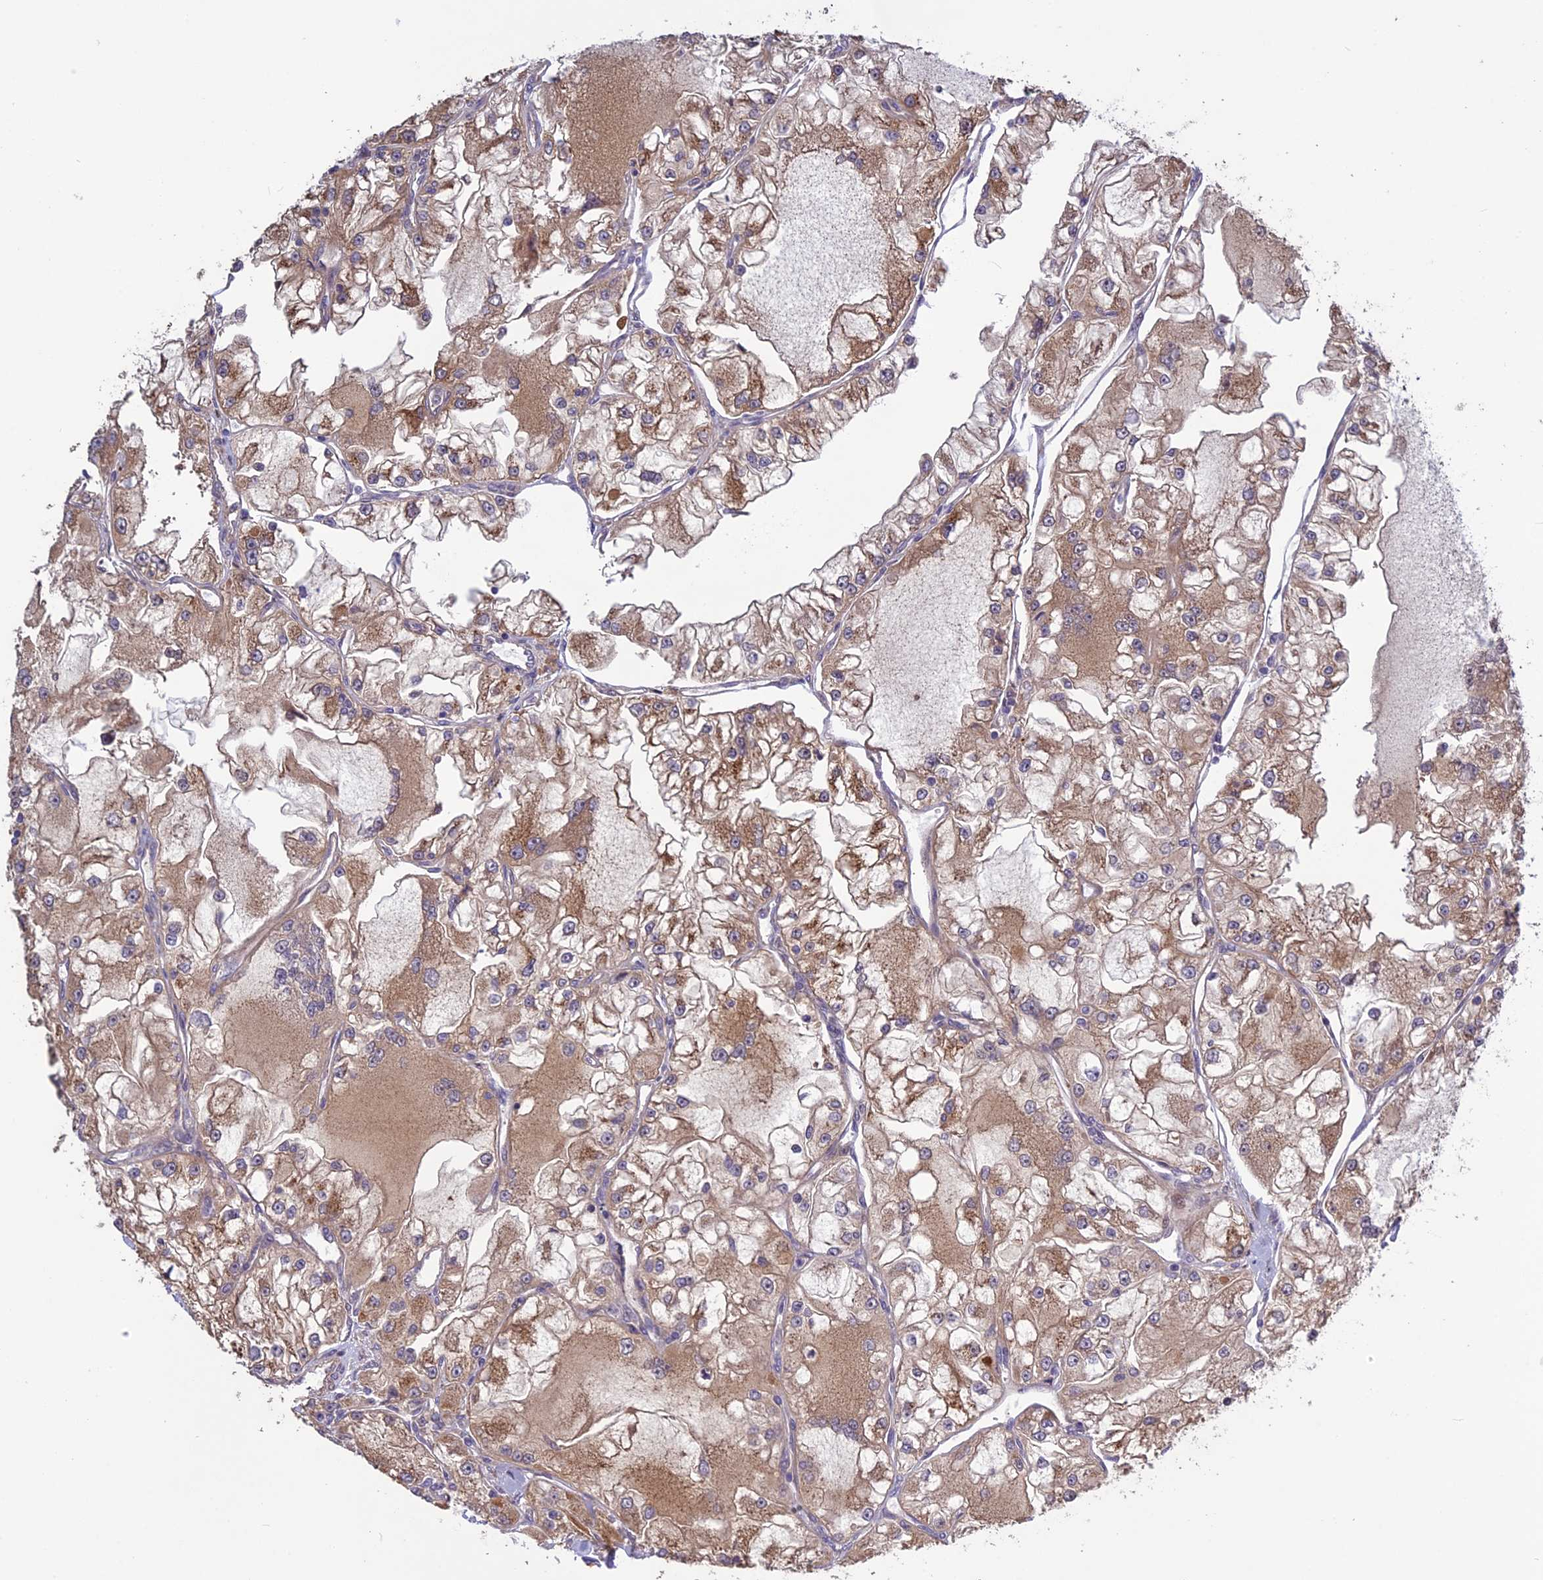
{"staining": {"intensity": "moderate", "quantity": ">75%", "location": "cytoplasmic/membranous"}, "tissue": "renal cancer", "cell_type": "Tumor cells", "image_type": "cancer", "snomed": [{"axis": "morphology", "description": "Adenocarcinoma, NOS"}, {"axis": "topography", "description": "Kidney"}], "caption": "Tumor cells reveal moderate cytoplasmic/membranous expression in approximately >75% of cells in adenocarcinoma (renal). (DAB IHC, brown staining for protein, blue staining for nuclei).", "gene": "SPG21", "patient": {"sex": "female", "age": 72}}